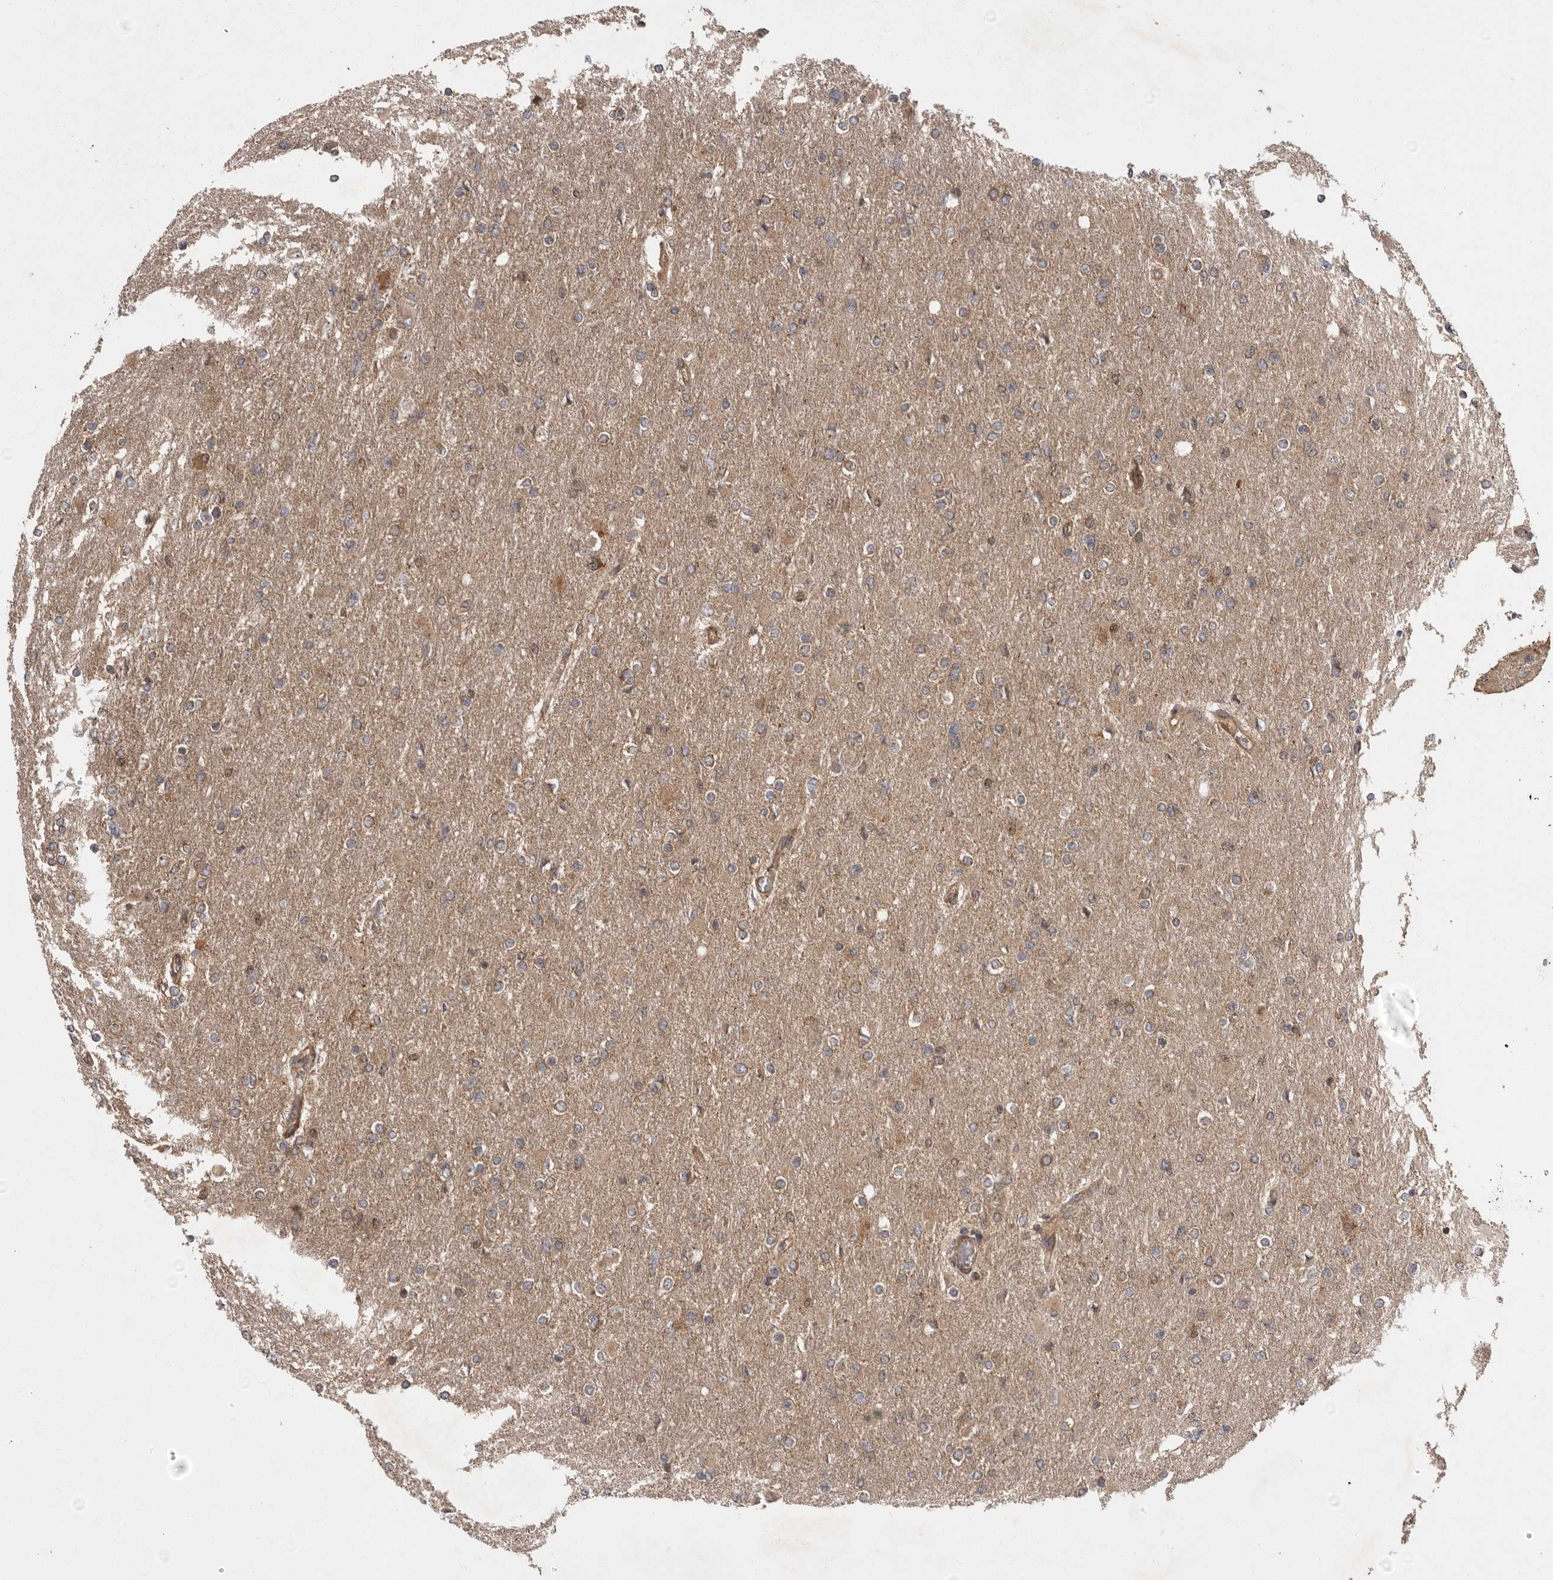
{"staining": {"intensity": "weak", "quantity": "<25%", "location": "cytoplasmic/membranous"}, "tissue": "glioma", "cell_type": "Tumor cells", "image_type": "cancer", "snomed": [{"axis": "morphology", "description": "Glioma, malignant, High grade"}, {"axis": "topography", "description": "Cerebral cortex"}], "caption": "There is no significant positivity in tumor cells of glioma.", "gene": "DHDDS", "patient": {"sex": "female", "age": 36}}